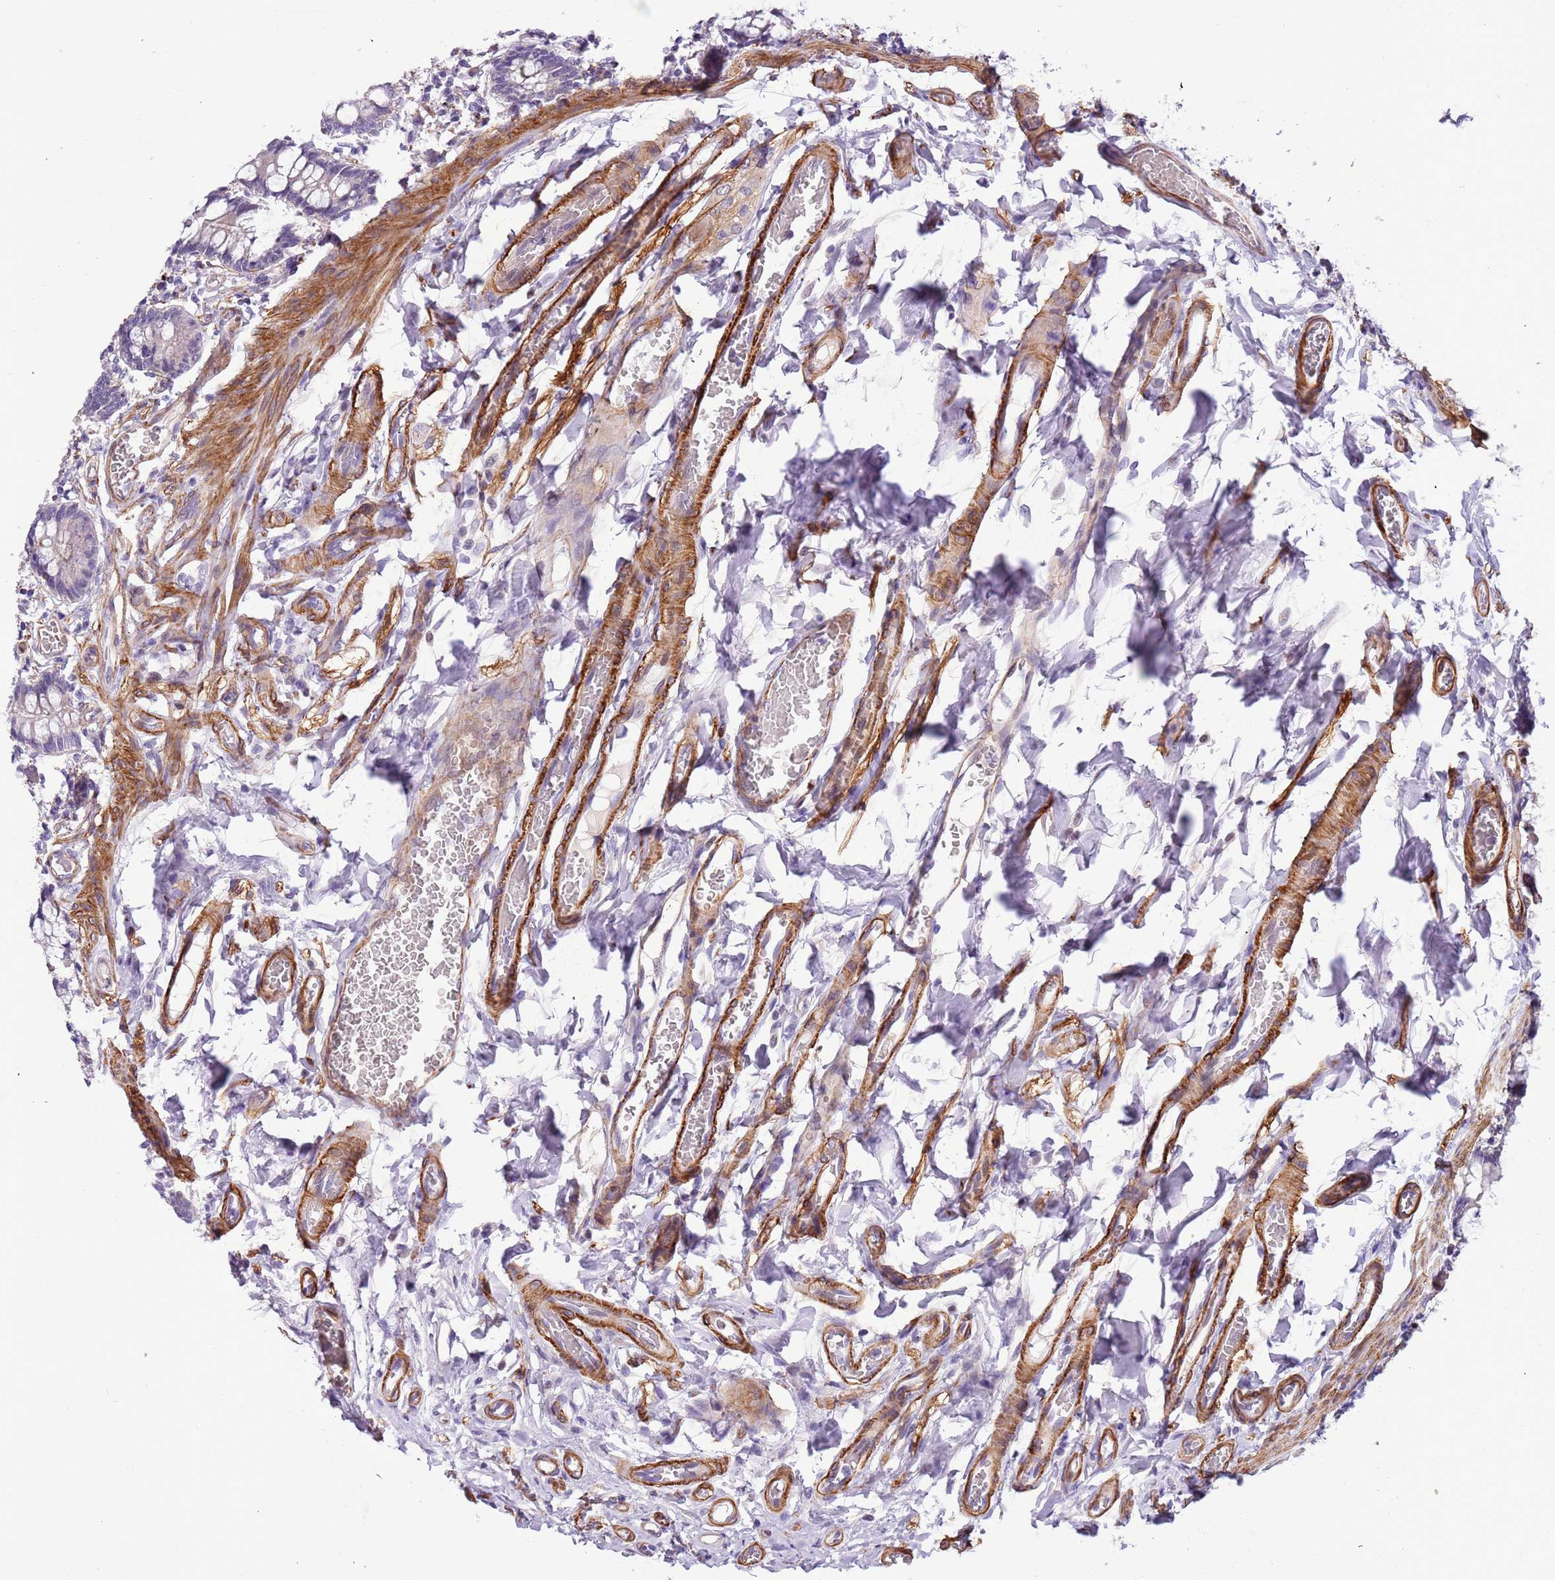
{"staining": {"intensity": "weak", "quantity": "<25%", "location": "cytoplasmic/membranous,nuclear"}, "tissue": "small intestine", "cell_type": "Glandular cells", "image_type": "normal", "snomed": [{"axis": "morphology", "description": "Normal tissue, NOS"}, {"axis": "topography", "description": "Small intestine"}], "caption": "This is an immunohistochemistry (IHC) histopathology image of normal small intestine. There is no staining in glandular cells.", "gene": "PLEKHH1", "patient": {"sex": "male", "age": 52}}